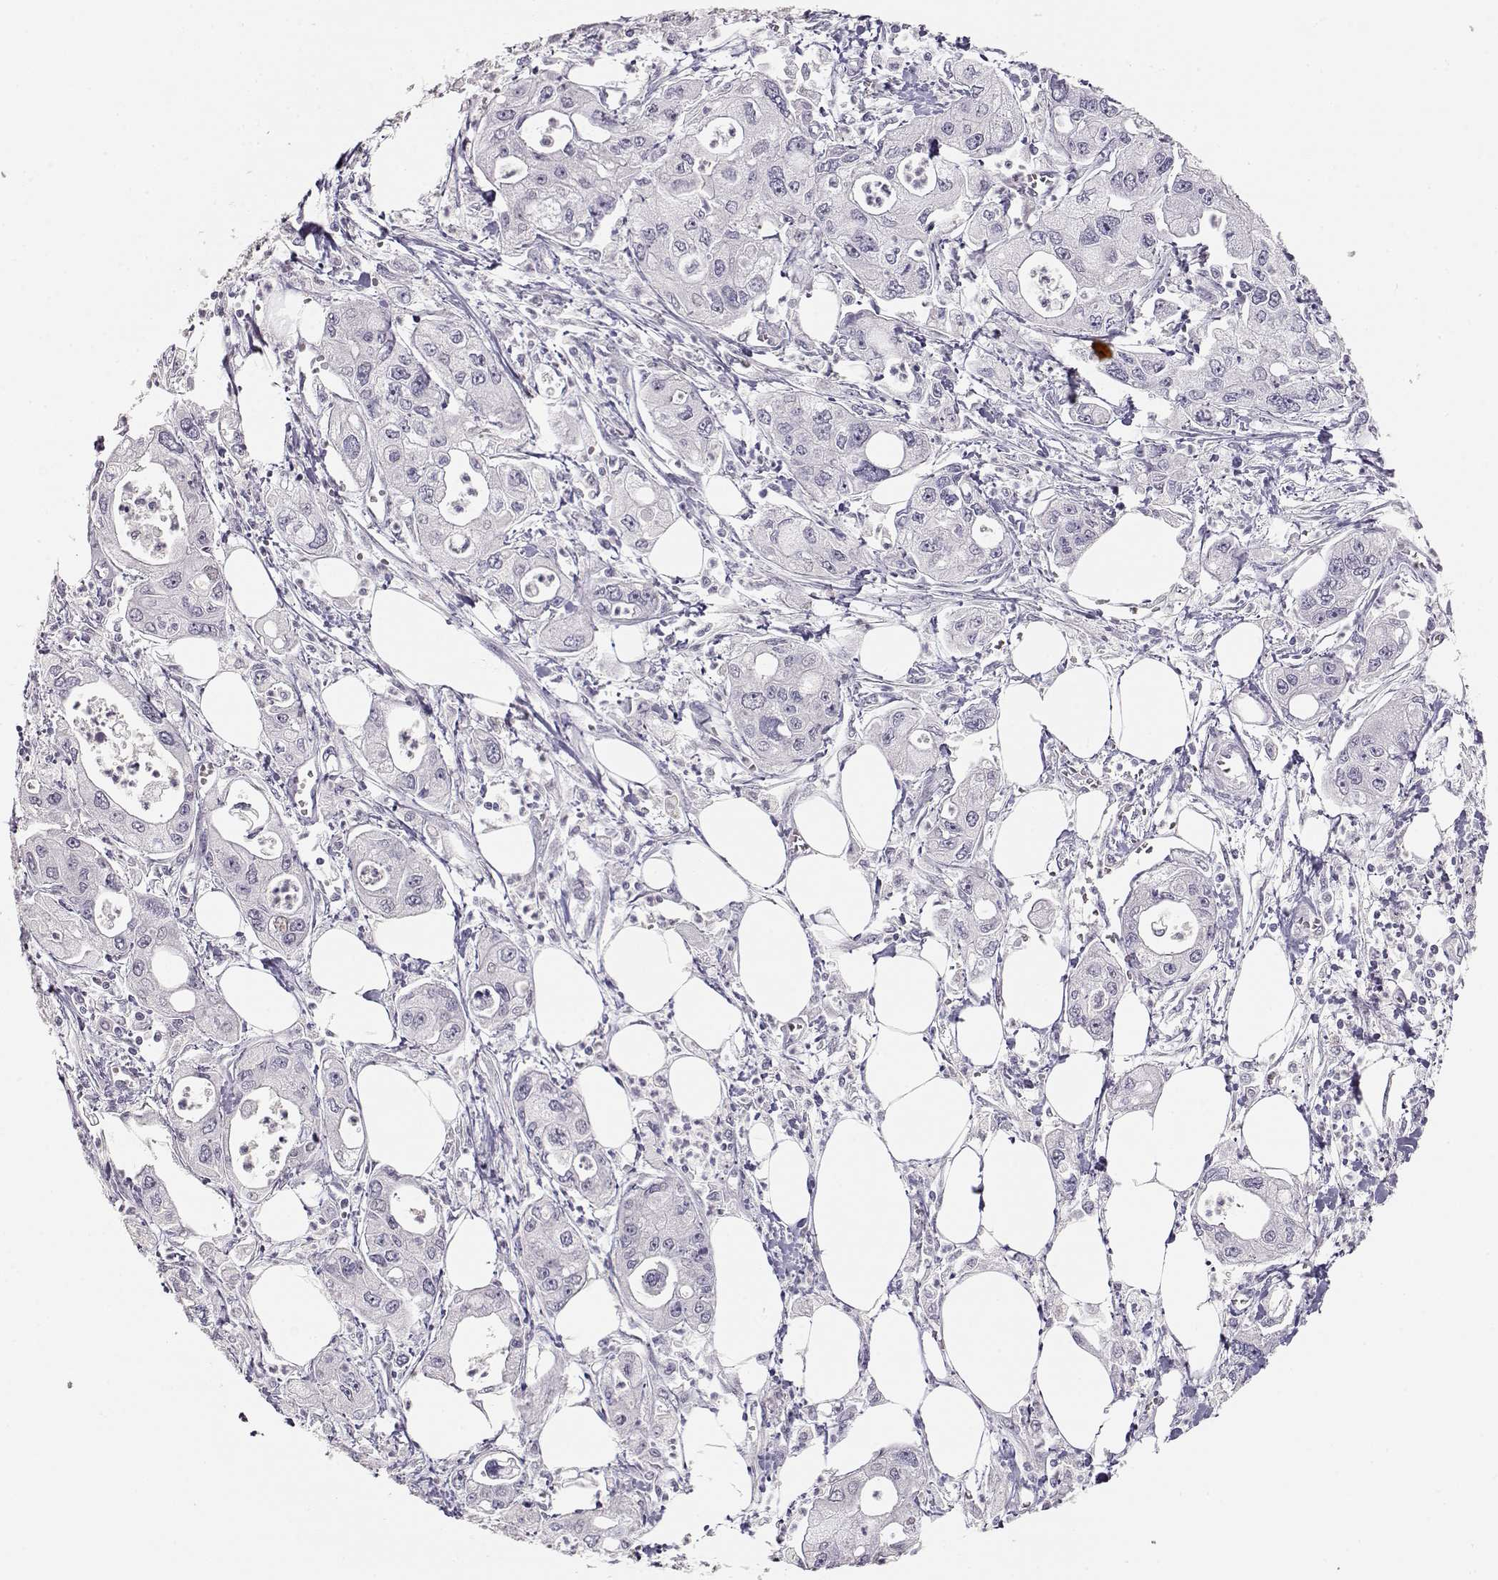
{"staining": {"intensity": "negative", "quantity": "none", "location": "none"}, "tissue": "pancreatic cancer", "cell_type": "Tumor cells", "image_type": "cancer", "snomed": [{"axis": "morphology", "description": "Adenocarcinoma, NOS"}, {"axis": "topography", "description": "Pancreas"}], "caption": "Tumor cells show no significant protein staining in adenocarcinoma (pancreatic). Nuclei are stained in blue.", "gene": "TKTL1", "patient": {"sex": "male", "age": 70}}